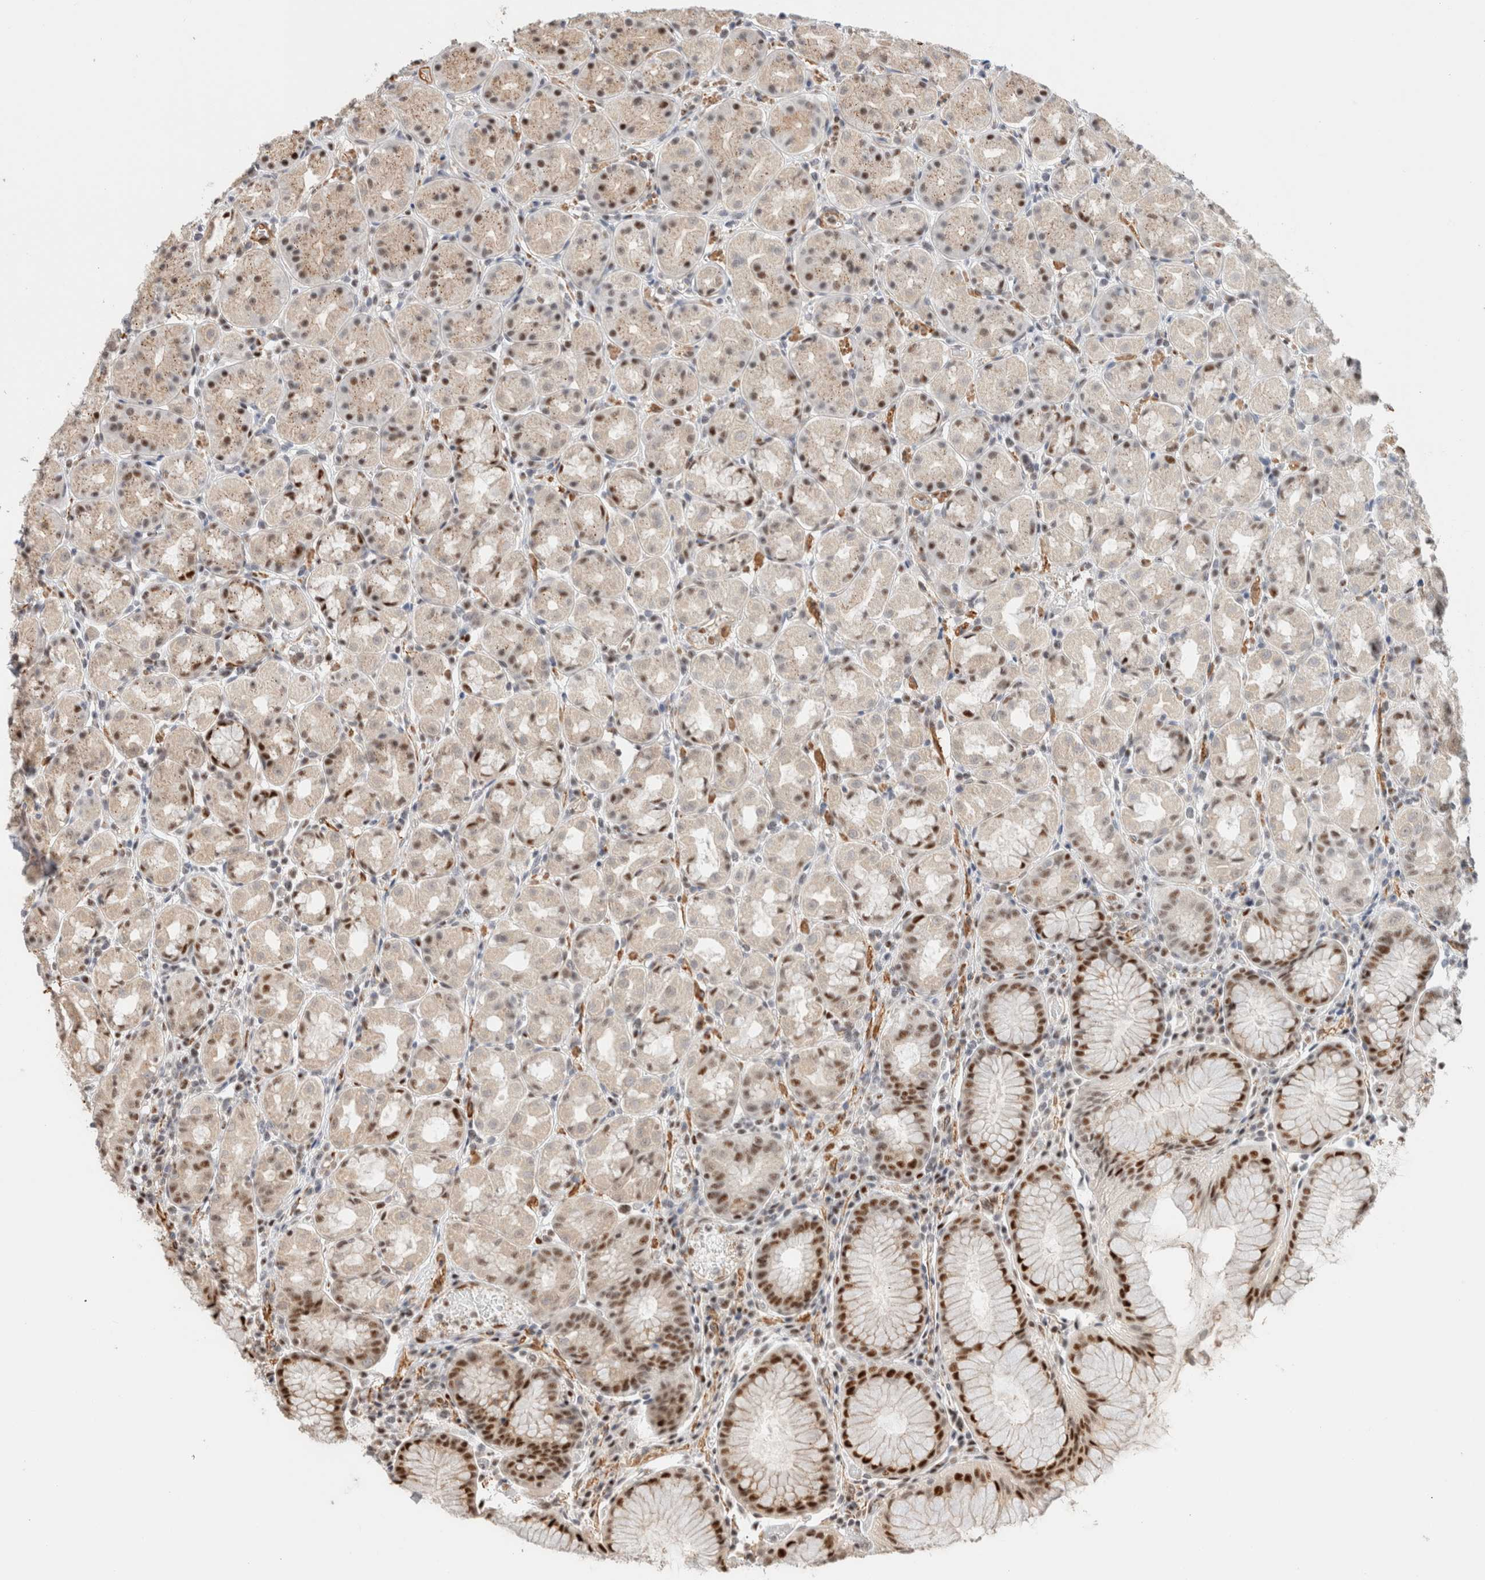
{"staining": {"intensity": "strong", "quantity": "25%-75%", "location": "nuclear"}, "tissue": "stomach", "cell_type": "Glandular cells", "image_type": "normal", "snomed": [{"axis": "morphology", "description": "Normal tissue, NOS"}, {"axis": "topography", "description": "Stomach, lower"}], "caption": "Strong nuclear protein expression is identified in about 25%-75% of glandular cells in stomach.", "gene": "ID3", "patient": {"sex": "female", "age": 56}}